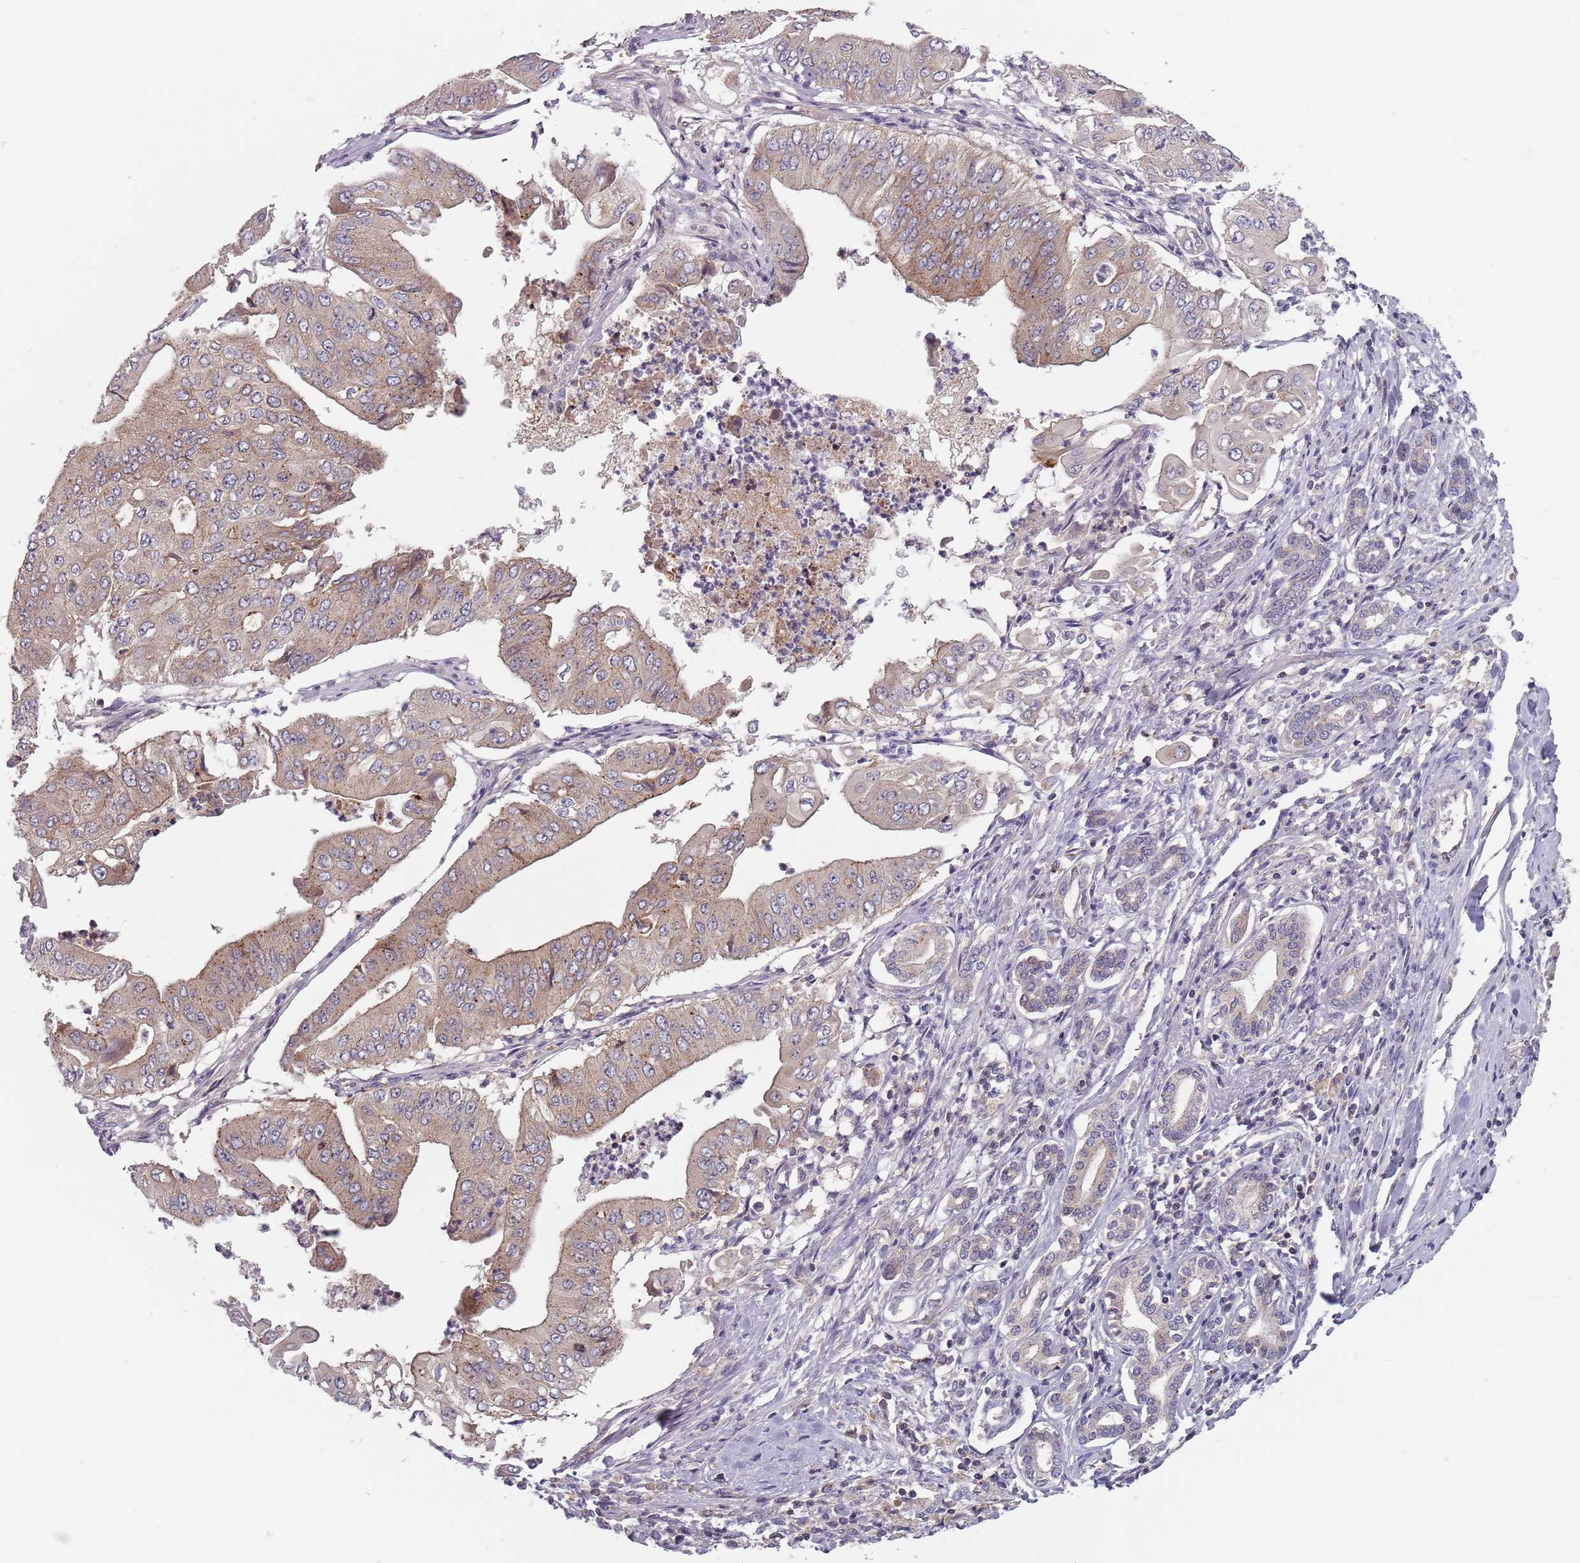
{"staining": {"intensity": "weak", "quantity": "25%-75%", "location": "cytoplasmic/membranous"}, "tissue": "pancreatic cancer", "cell_type": "Tumor cells", "image_type": "cancer", "snomed": [{"axis": "morphology", "description": "Adenocarcinoma, NOS"}, {"axis": "topography", "description": "Pancreas"}], "caption": "Immunohistochemical staining of pancreatic cancer demonstrates low levels of weak cytoplasmic/membranous protein staining in about 25%-75% of tumor cells.", "gene": "ASB13", "patient": {"sex": "female", "age": 77}}